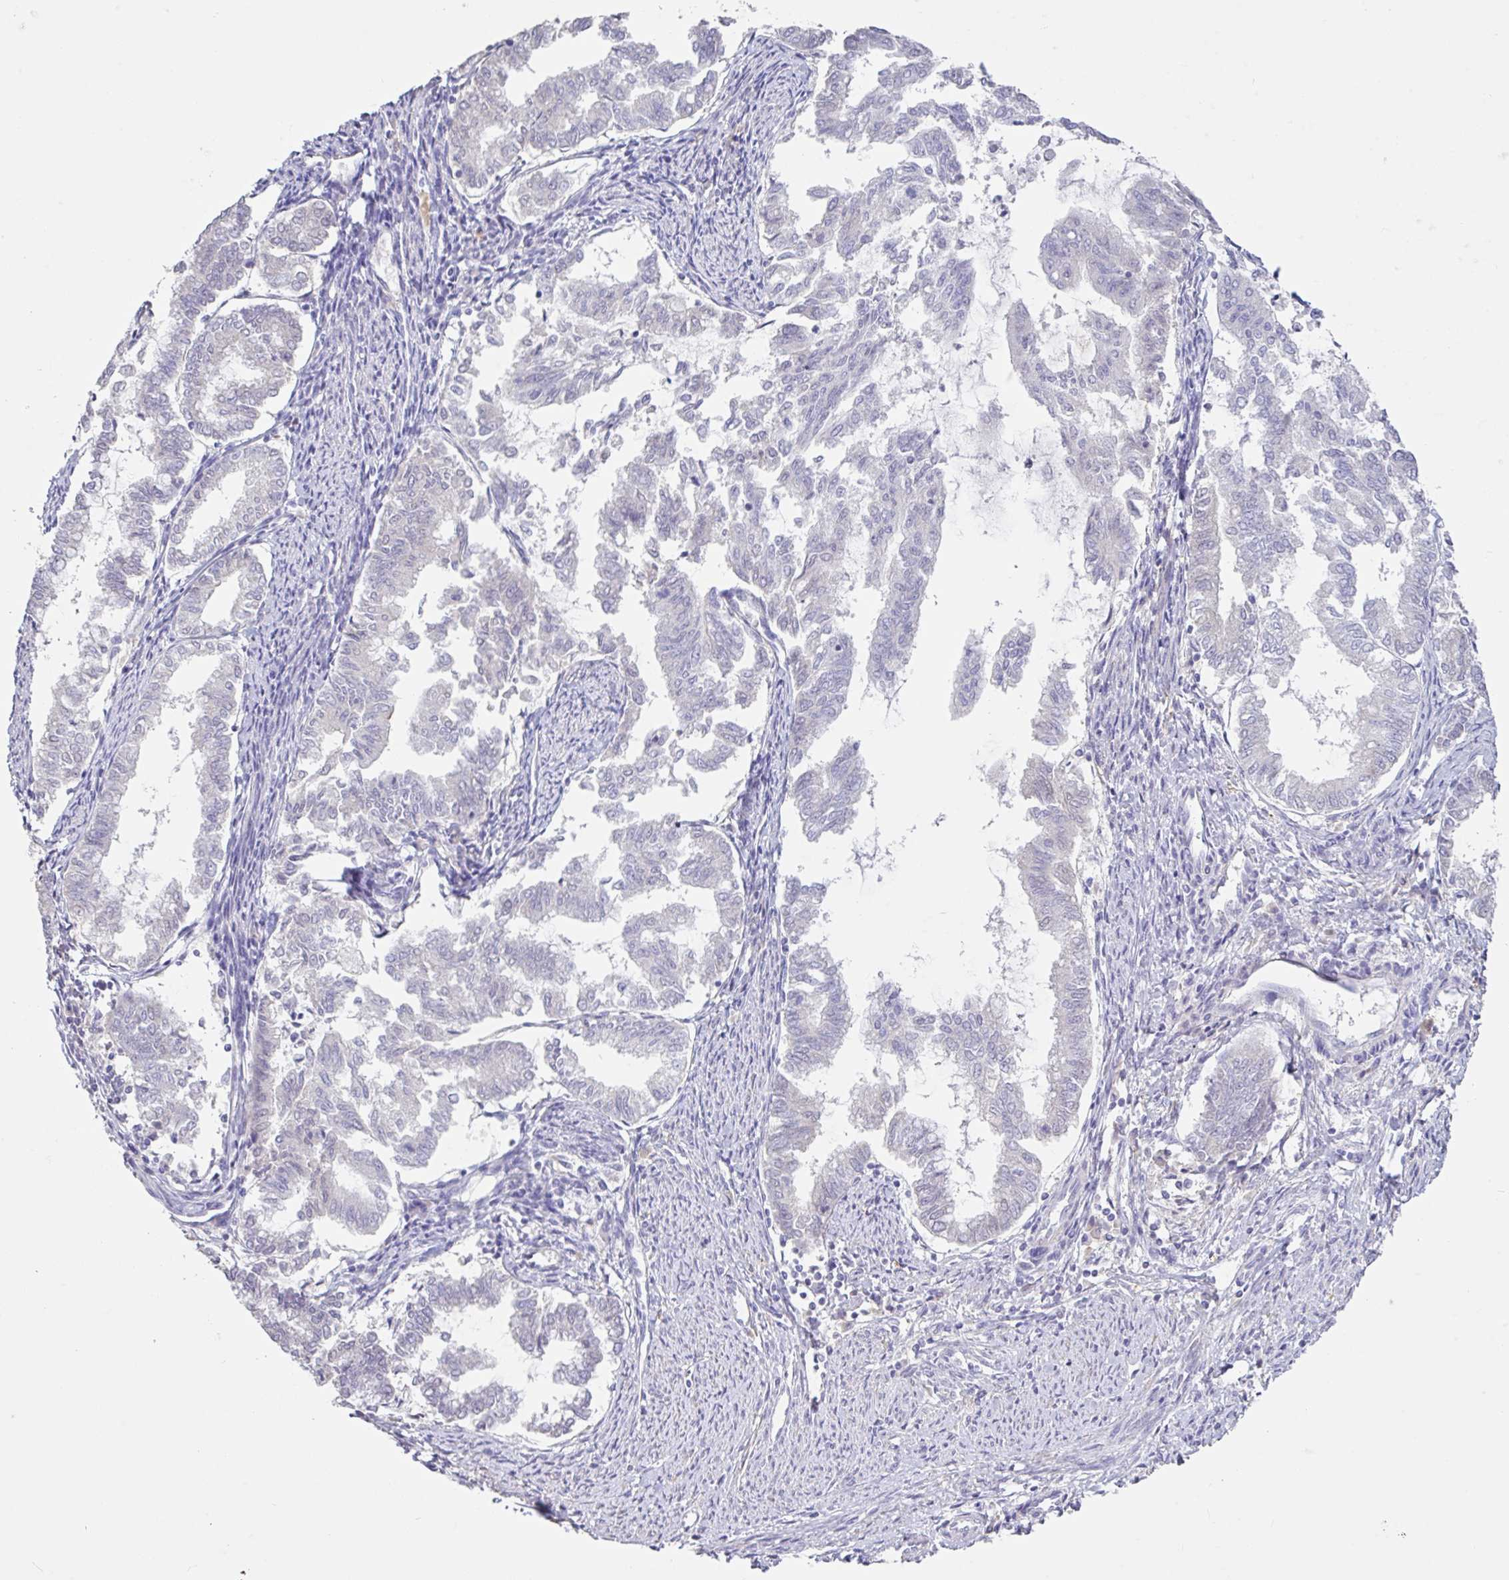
{"staining": {"intensity": "negative", "quantity": "none", "location": "none"}, "tissue": "endometrial cancer", "cell_type": "Tumor cells", "image_type": "cancer", "snomed": [{"axis": "morphology", "description": "Adenocarcinoma, NOS"}, {"axis": "topography", "description": "Endometrium"}], "caption": "Immunohistochemical staining of human endometrial adenocarcinoma exhibits no significant positivity in tumor cells. (DAB immunohistochemistry visualized using brightfield microscopy, high magnification).", "gene": "PYGM", "patient": {"sex": "female", "age": 79}}